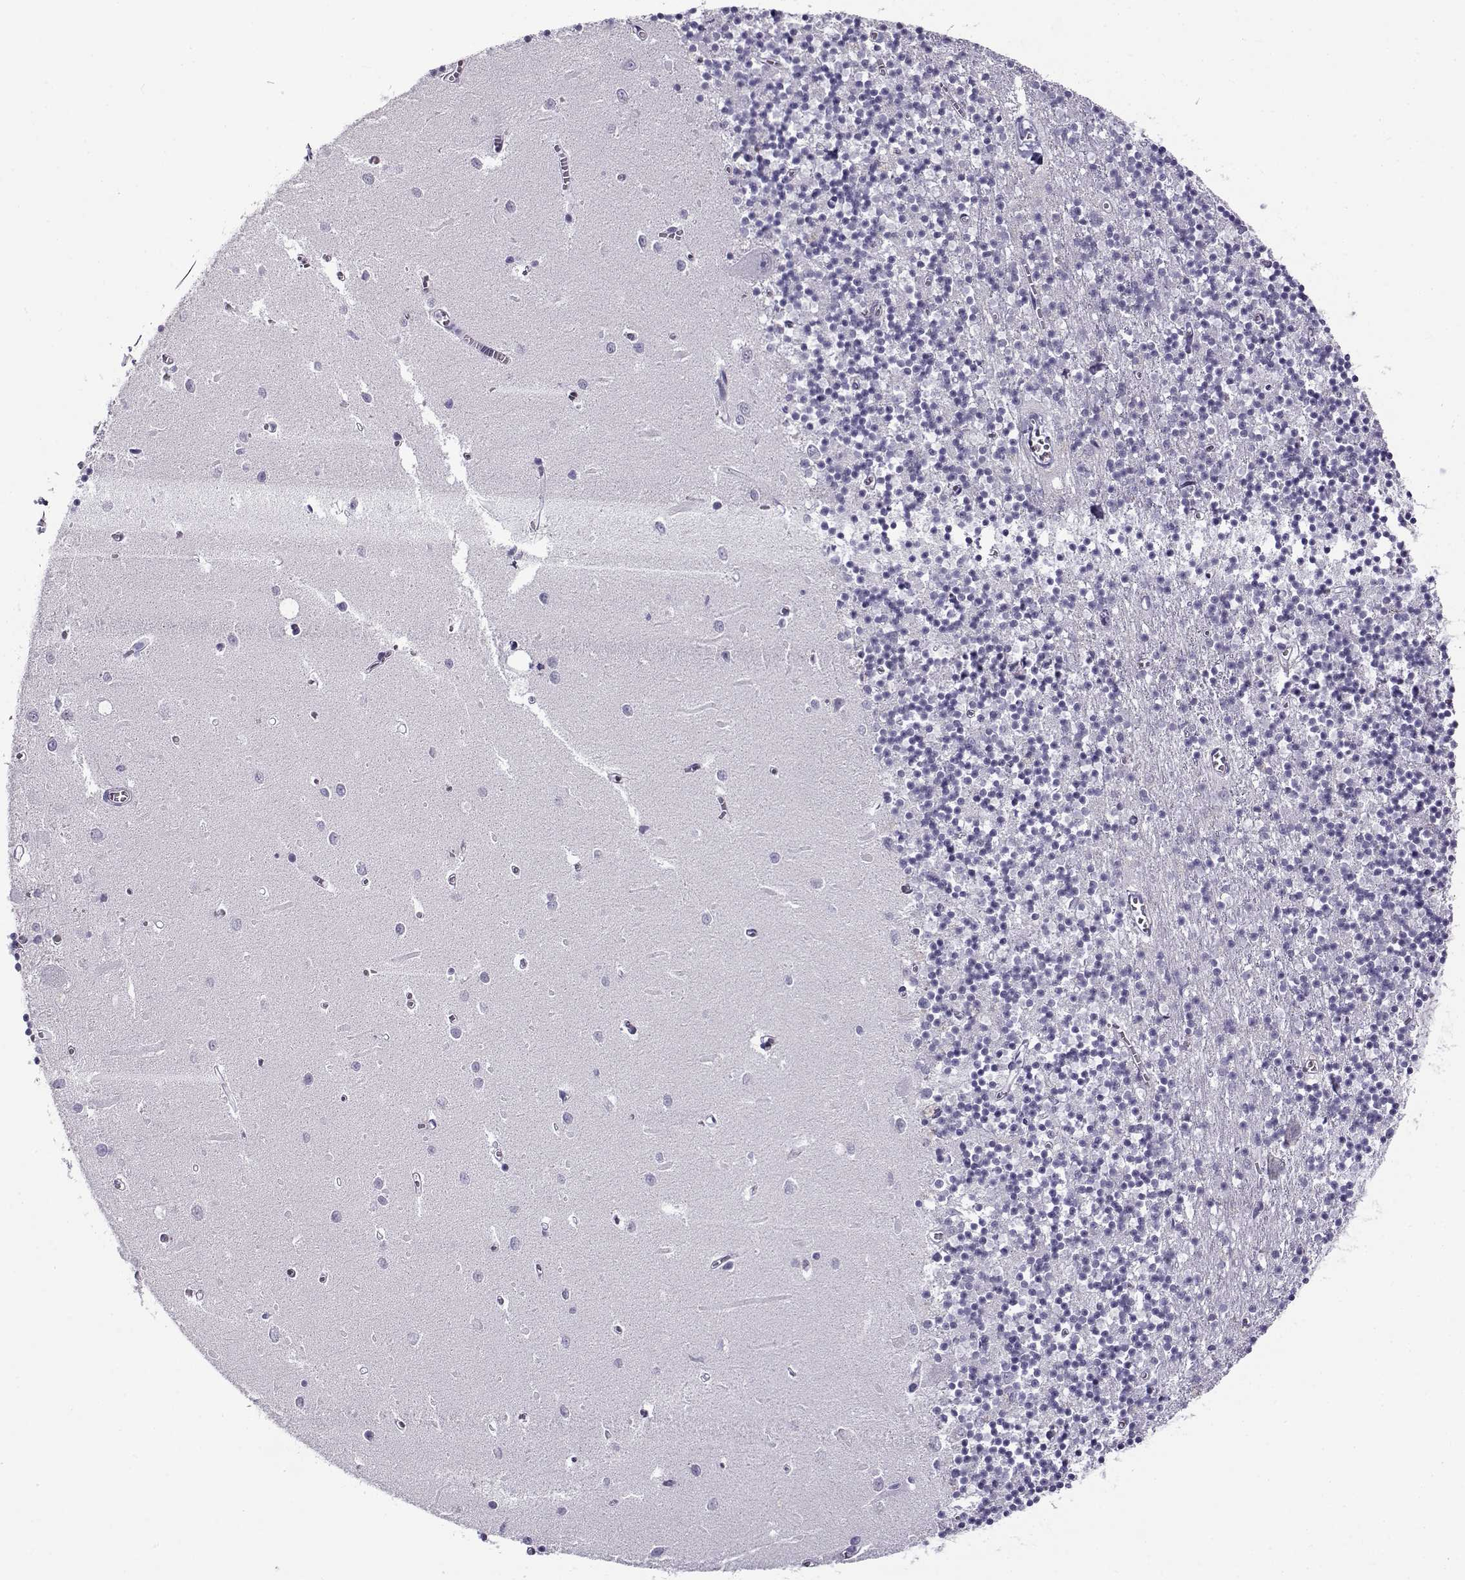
{"staining": {"intensity": "negative", "quantity": "none", "location": "none"}, "tissue": "cerebellum", "cell_type": "Cells in granular layer", "image_type": "normal", "snomed": [{"axis": "morphology", "description": "Normal tissue, NOS"}, {"axis": "topography", "description": "Cerebellum"}], "caption": "Cells in granular layer show no significant staining in unremarkable cerebellum. (Brightfield microscopy of DAB (3,3'-diaminobenzidine) IHC at high magnification).", "gene": "TEX55", "patient": {"sex": "female", "age": 64}}